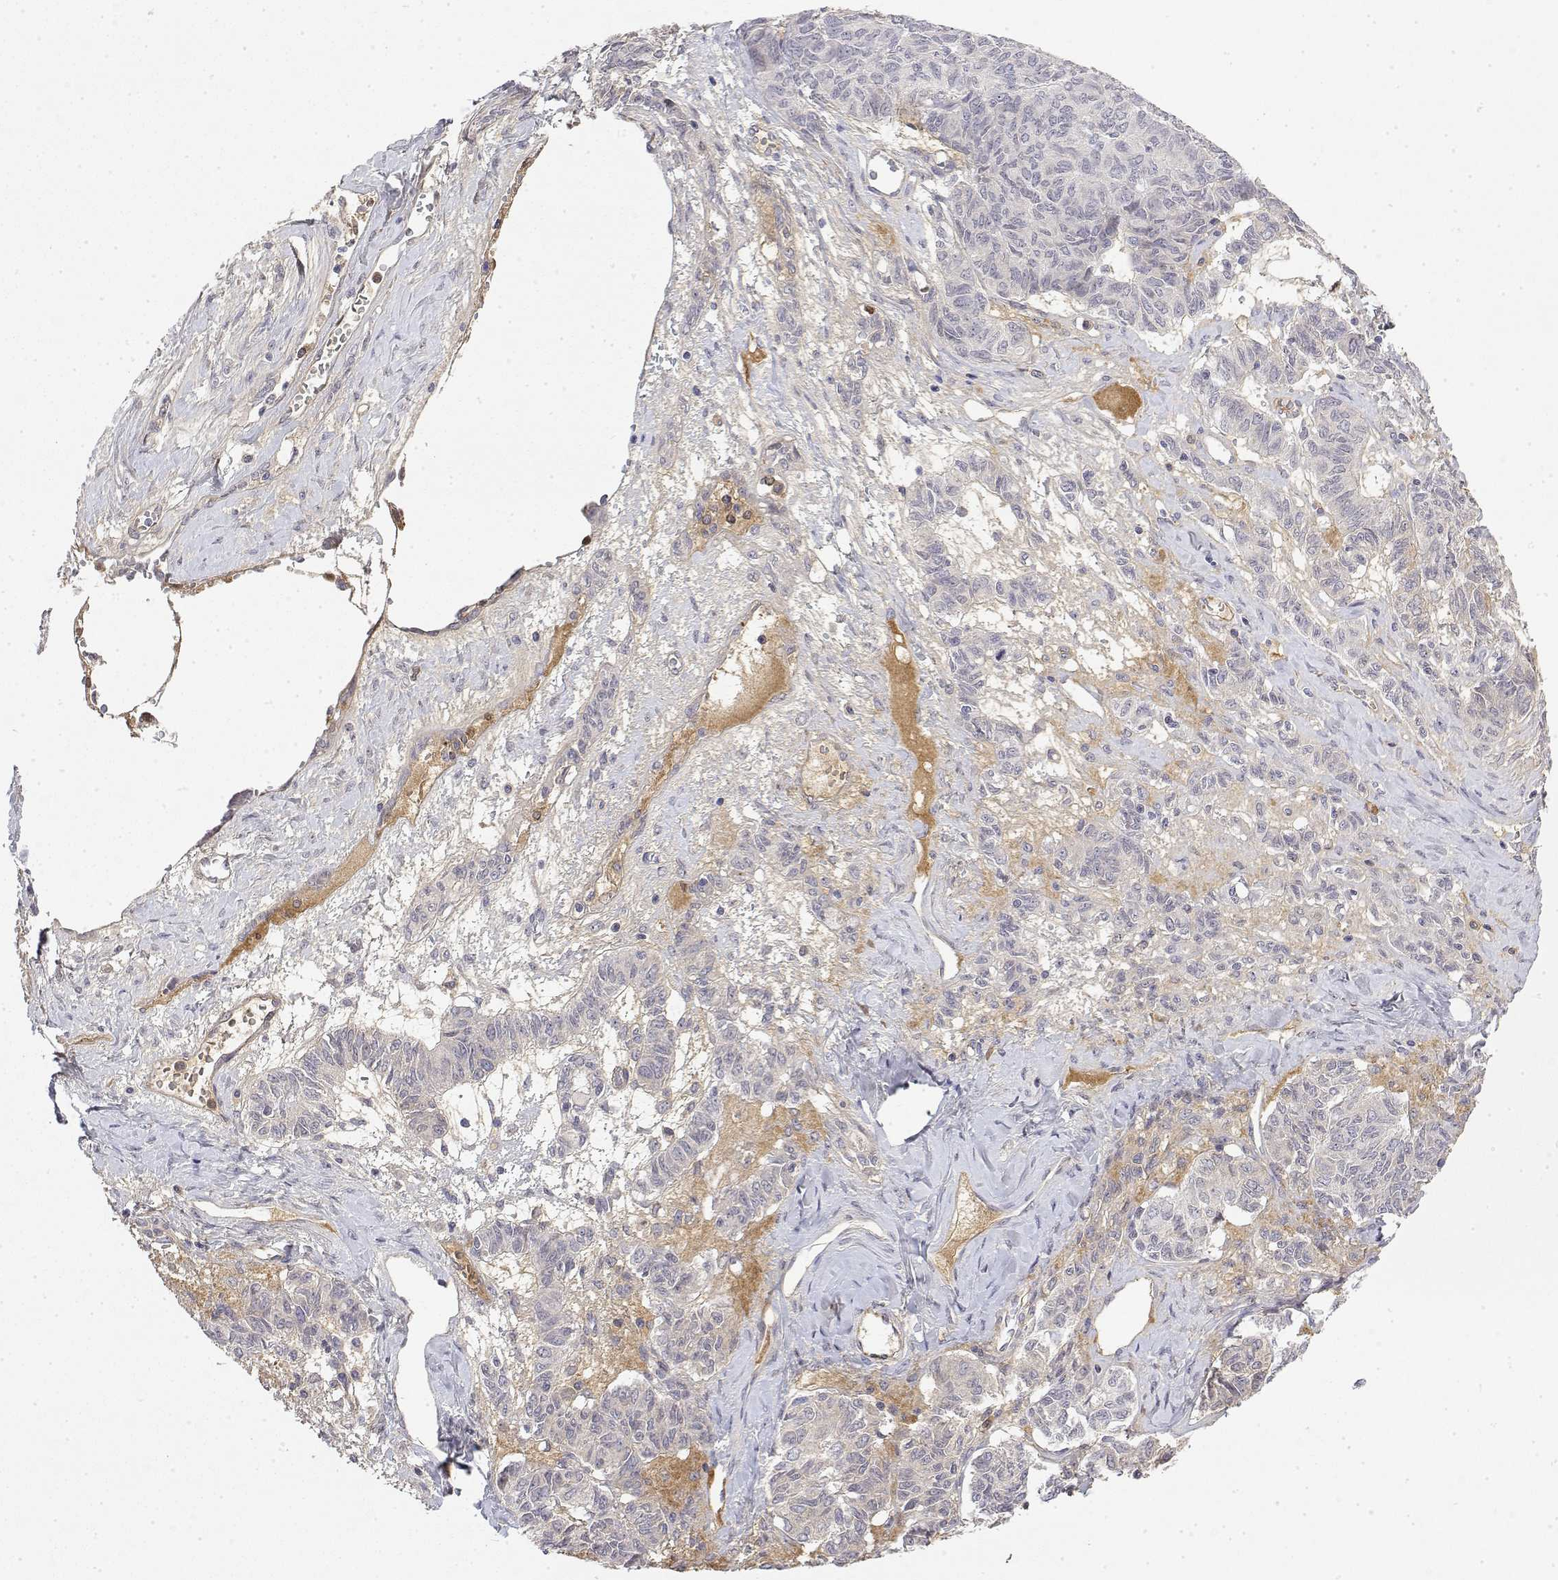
{"staining": {"intensity": "negative", "quantity": "none", "location": "none"}, "tissue": "ovarian cancer", "cell_type": "Tumor cells", "image_type": "cancer", "snomed": [{"axis": "morphology", "description": "Carcinoma, endometroid"}, {"axis": "topography", "description": "Ovary"}], "caption": "Tumor cells show no significant expression in endometroid carcinoma (ovarian). The staining is performed using DAB brown chromogen with nuclei counter-stained in using hematoxylin.", "gene": "IGFBP4", "patient": {"sex": "female", "age": 80}}